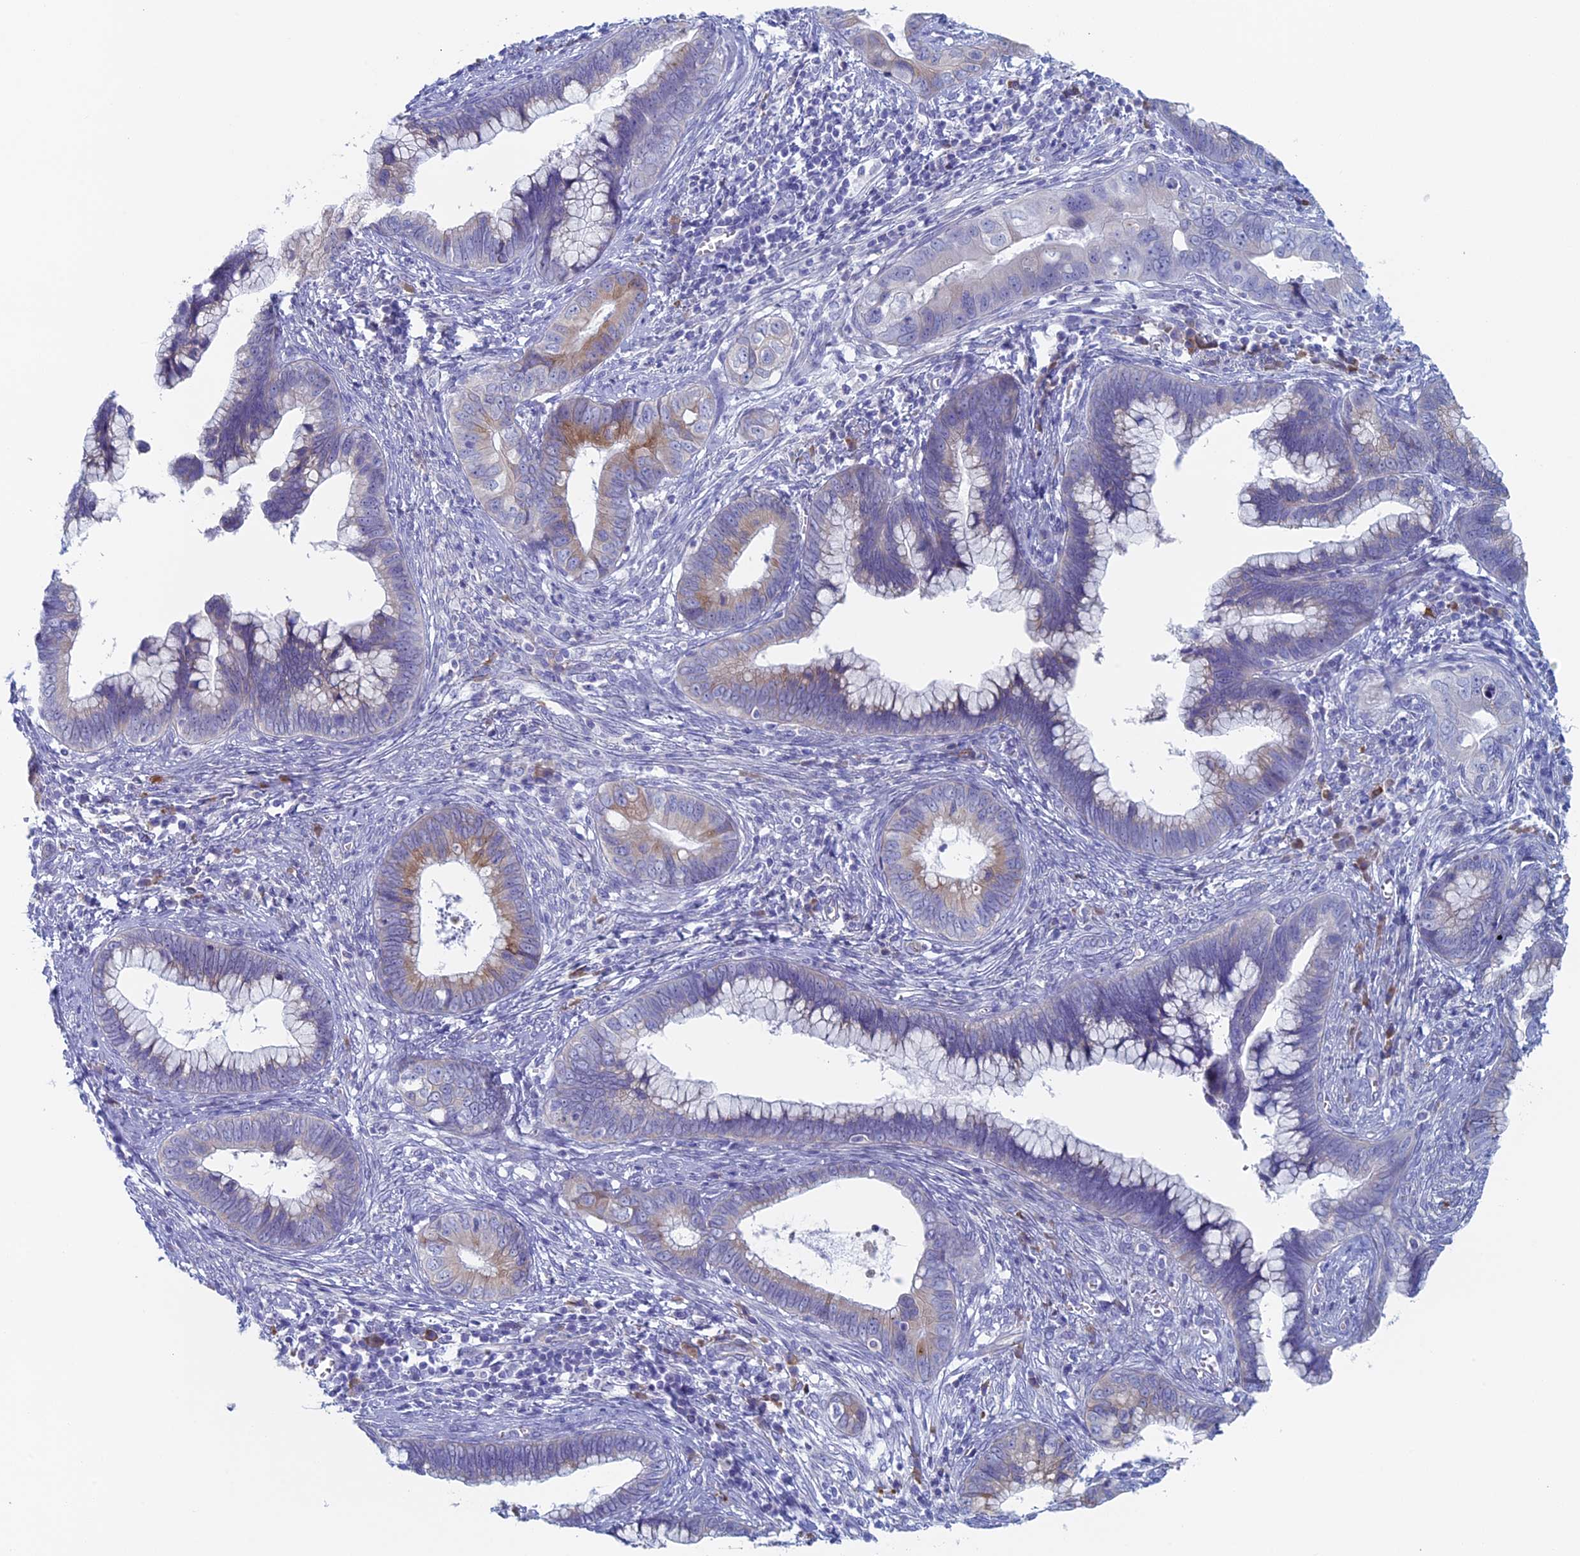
{"staining": {"intensity": "weak", "quantity": "<25%", "location": "cytoplasmic/membranous"}, "tissue": "cervical cancer", "cell_type": "Tumor cells", "image_type": "cancer", "snomed": [{"axis": "morphology", "description": "Adenocarcinoma, NOS"}, {"axis": "topography", "description": "Cervix"}], "caption": "Image shows no protein positivity in tumor cells of cervical adenocarcinoma tissue.", "gene": "MAGEB6", "patient": {"sex": "female", "age": 44}}